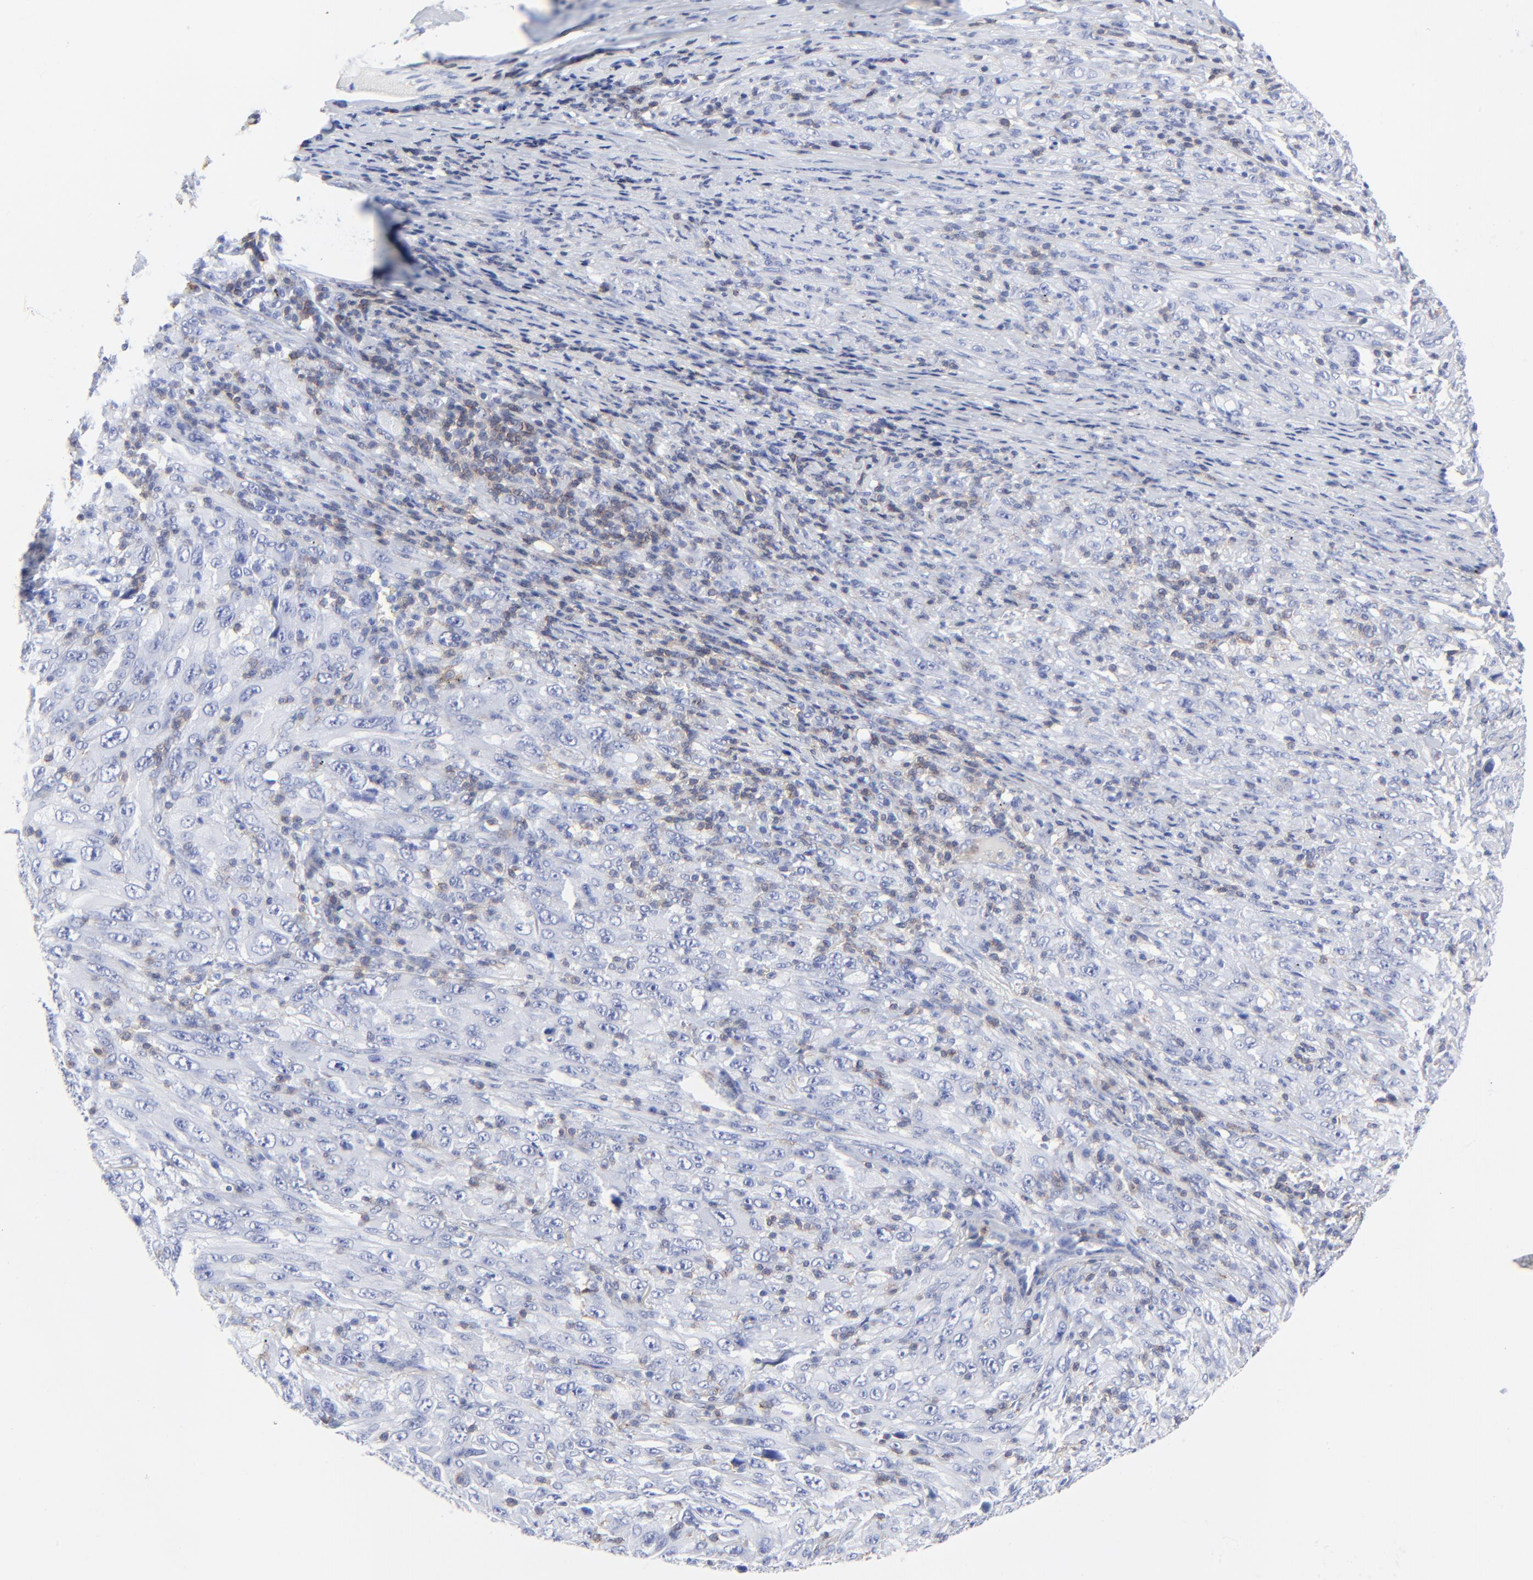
{"staining": {"intensity": "negative", "quantity": "none", "location": "none"}, "tissue": "melanoma", "cell_type": "Tumor cells", "image_type": "cancer", "snomed": [{"axis": "morphology", "description": "Malignant melanoma, Metastatic site"}, {"axis": "topography", "description": "Skin"}], "caption": "Tumor cells show no significant expression in malignant melanoma (metastatic site).", "gene": "LCK", "patient": {"sex": "female", "age": 56}}